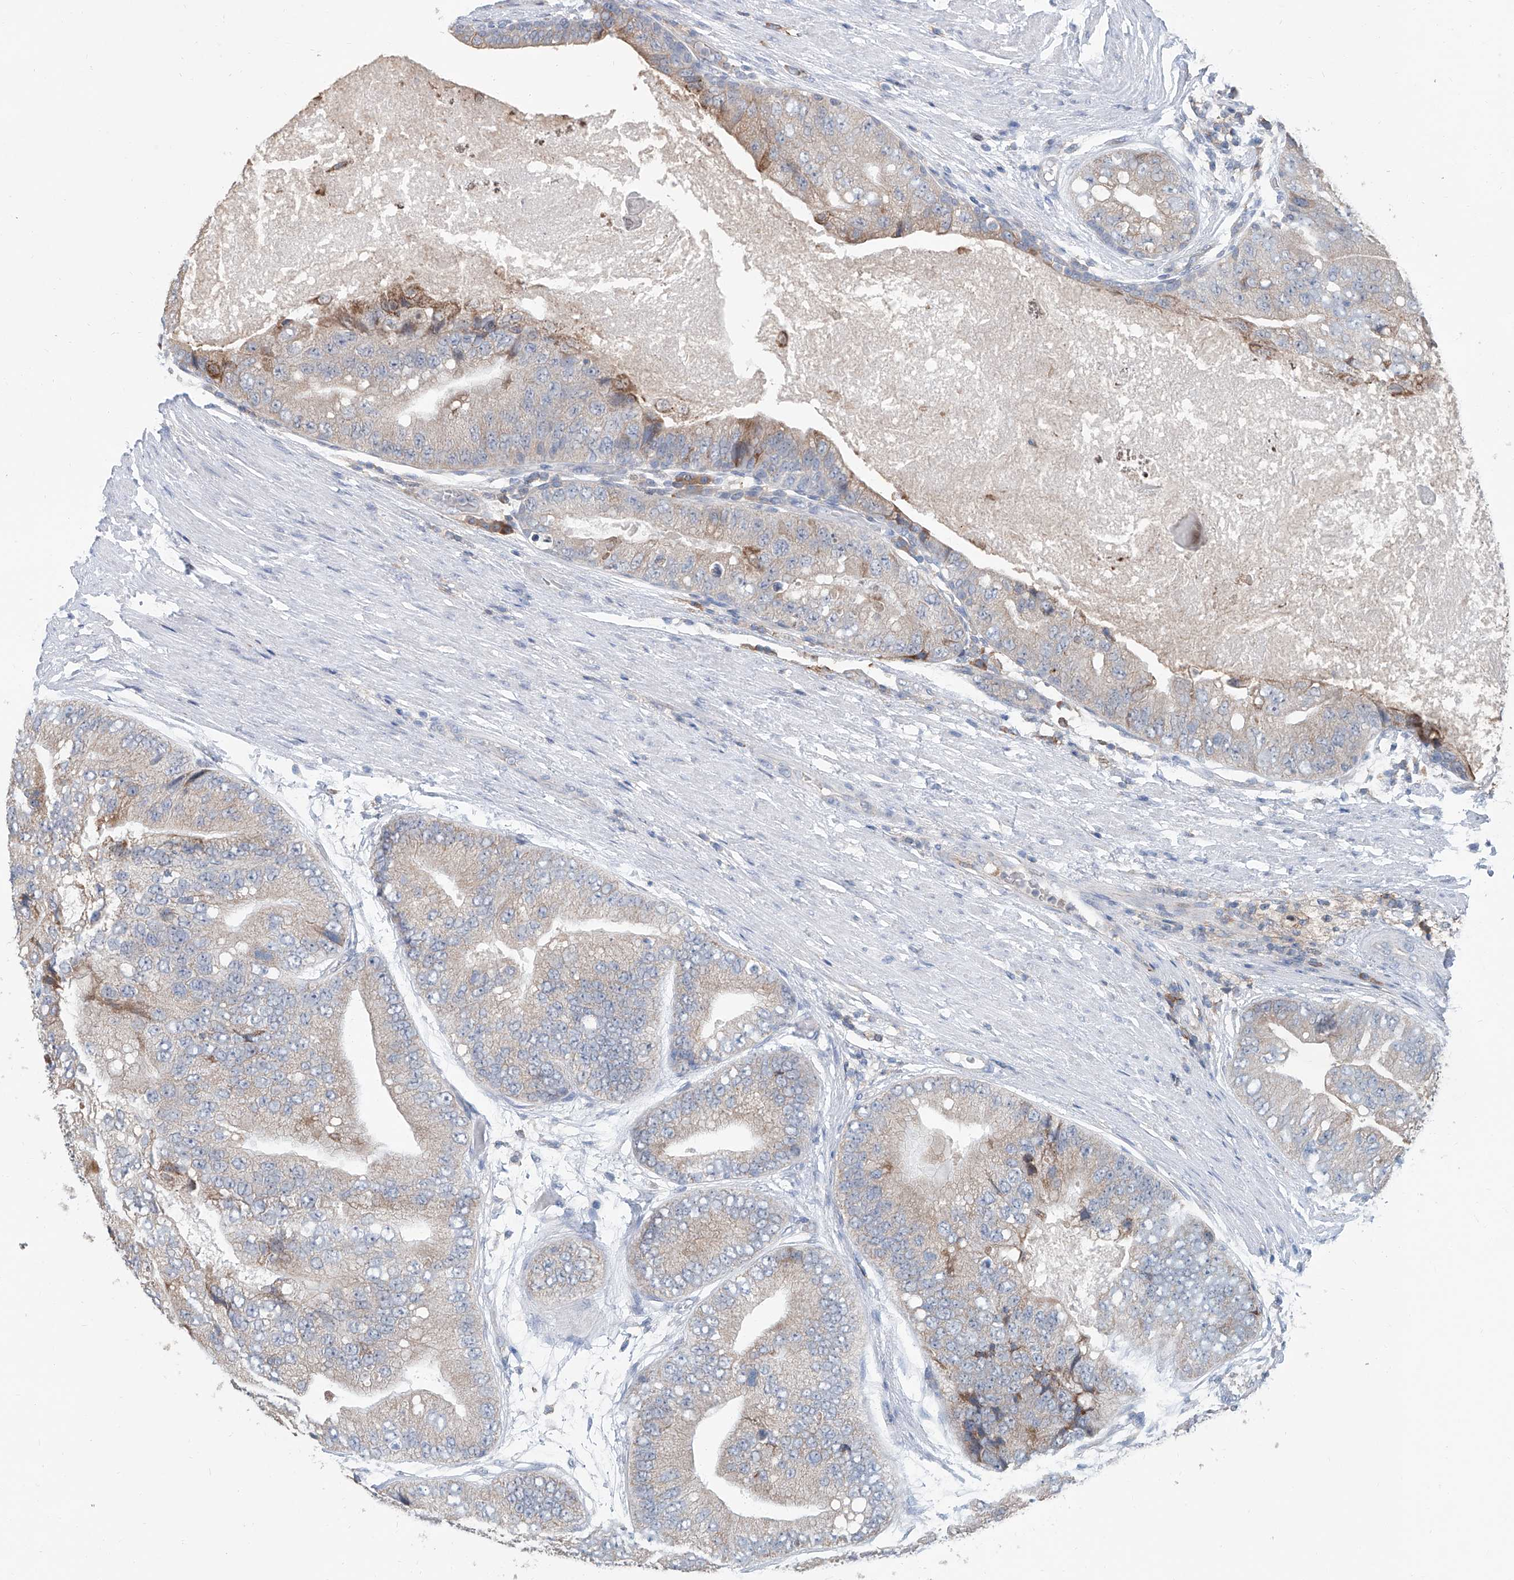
{"staining": {"intensity": "weak", "quantity": "<25%", "location": "cytoplasmic/membranous"}, "tissue": "prostate cancer", "cell_type": "Tumor cells", "image_type": "cancer", "snomed": [{"axis": "morphology", "description": "Adenocarcinoma, High grade"}, {"axis": "topography", "description": "Prostate"}], "caption": "Prostate high-grade adenocarcinoma was stained to show a protein in brown. There is no significant positivity in tumor cells.", "gene": "KCNK10", "patient": {"sex": "male", "age": 70}}